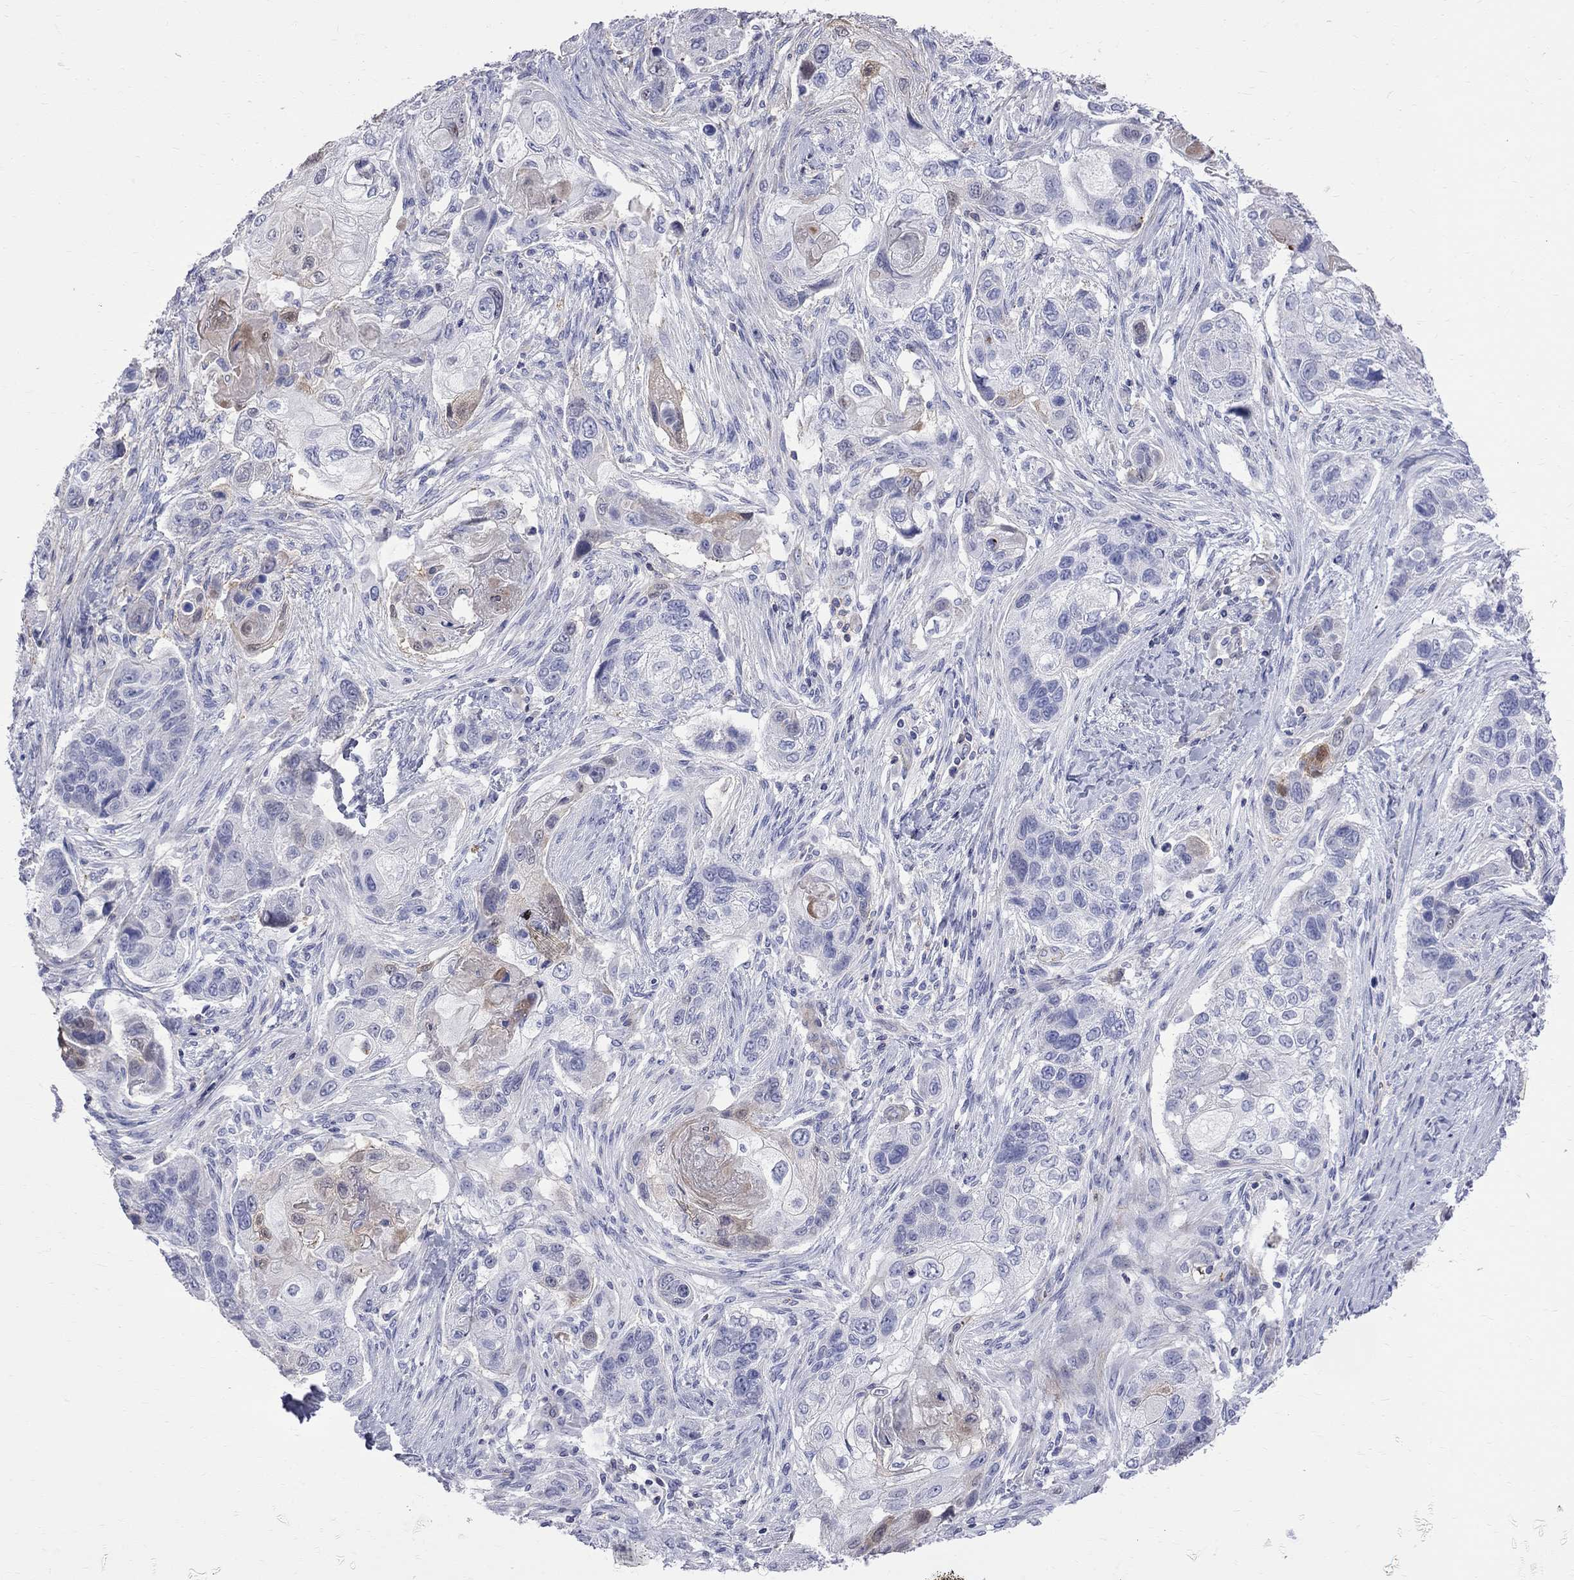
{"staining": {"intensity": "negative", "quantity": "none", "location": "none"}, "tissue": "lung cancer", "cell_type": "Tumor cells", "image_type": "cancer", "snomed": [{"axis": "morphology", "description": "Normal tissue, NOS"}, {"axis": "morphology", "description": "Squamous cell carcinoma, NOS"}, {"axis": "topography", "description": "Bronchus"}, {"axis": "topography", "description": "Lung"}], "caption": "A micrograph of human squamous cell carcinoma (lung) is negative for staining in tumor cells.", "gene": "S100A3", "patient": {"sex": "male", "age": 69}}